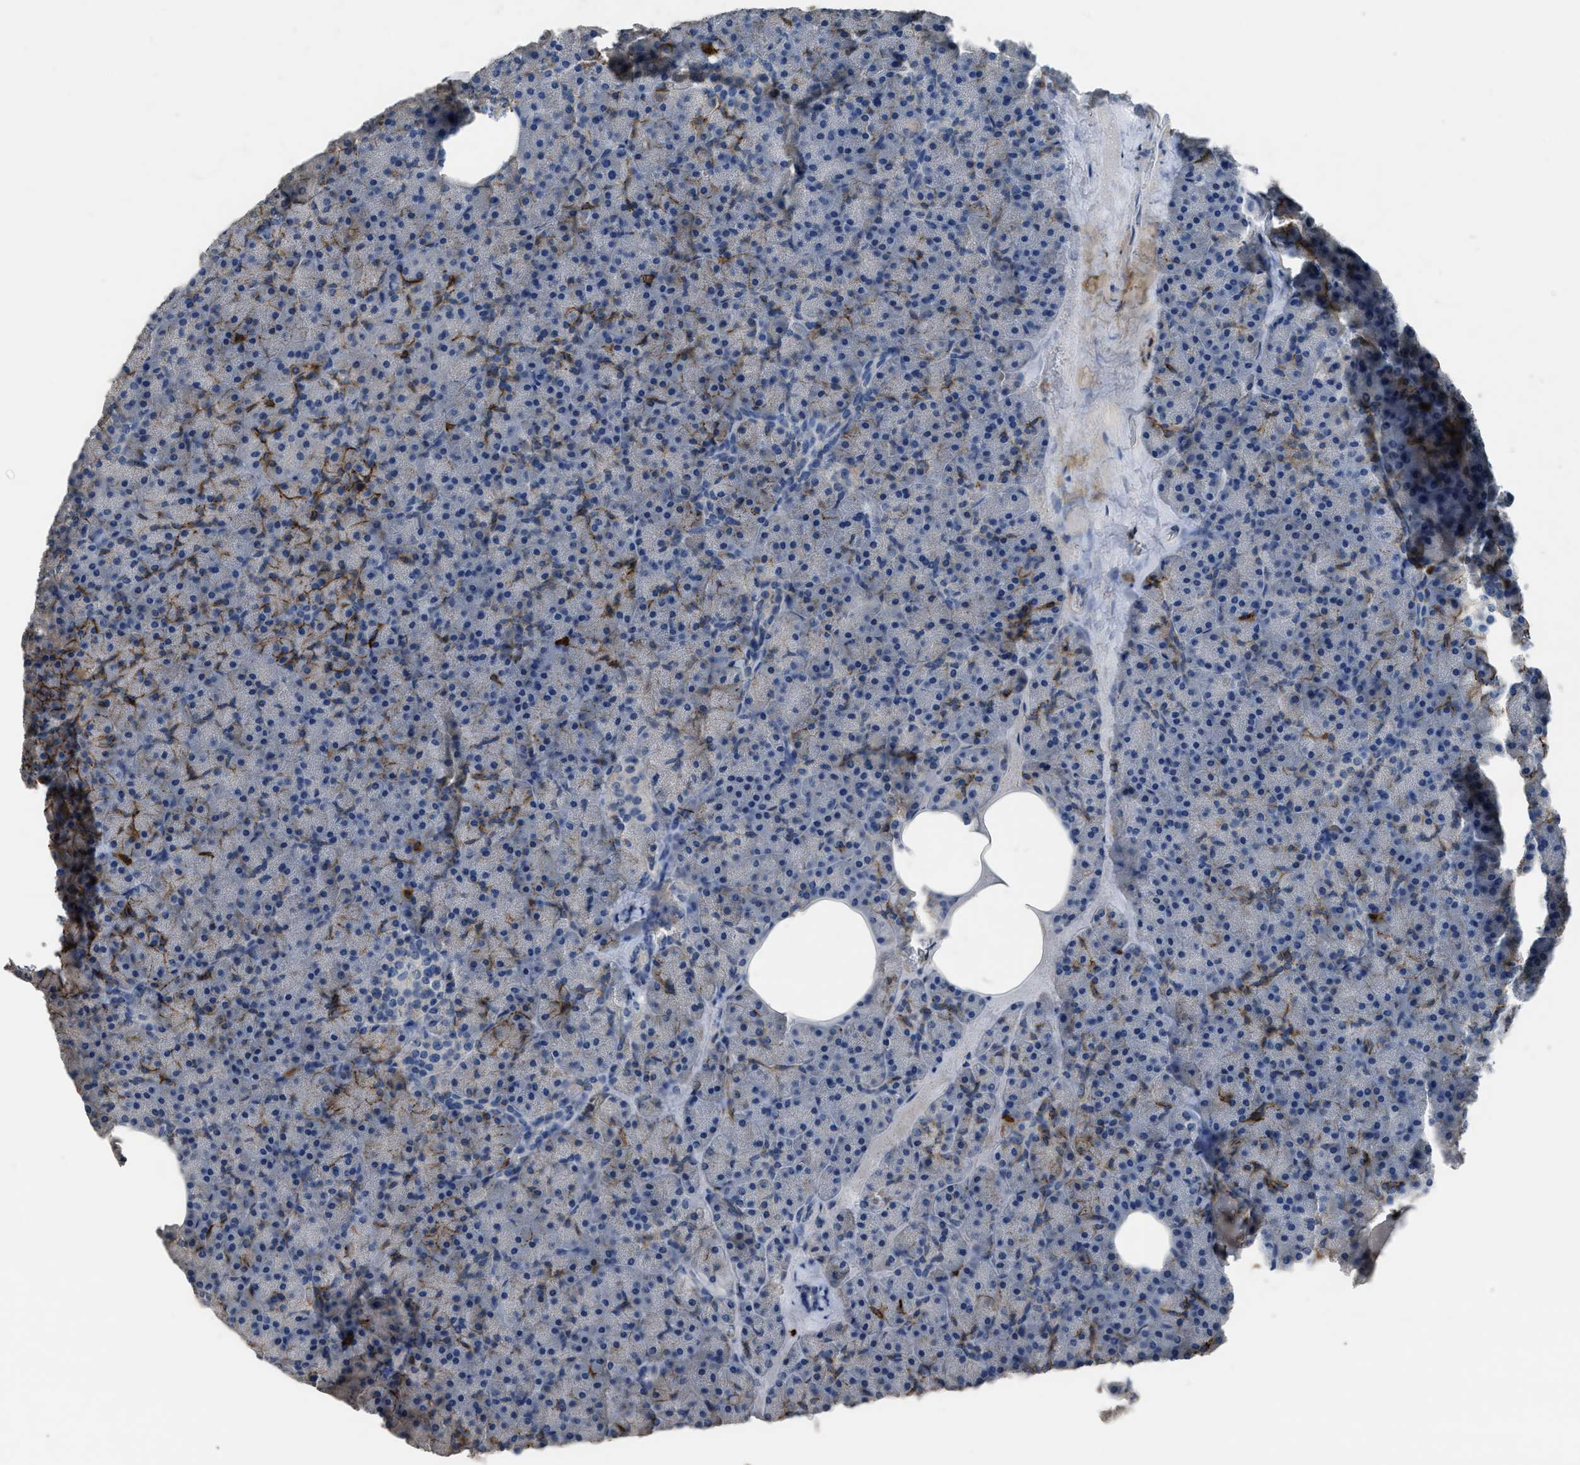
{"staining": {"intensity": "moderate", "quantity": "<25%", "location": "cytoplasmic/membranous"}, "tissue": "pancreas", "cell_type": "Exocrine glandular cells", "image_type": "normal", "snomed": [{"axis": "morphology", "description": "Normal tissue, NOS"}, {"axis": "morphology", "description": "Carcinoid, malignant, NOS"}, {"axis": "topography", "description": "Pancreas"}], "caption": "Benign pancreas shows moderate cytoplasmic/membranous positivity in about <25% of exocrine glandular cells, visualized by immunohistochemistry. (DAB IHC, brown staining for protein, blue staining for nuclei).", "gene": "OR51E1", "patient": {"sex": "female", "age": 35}}